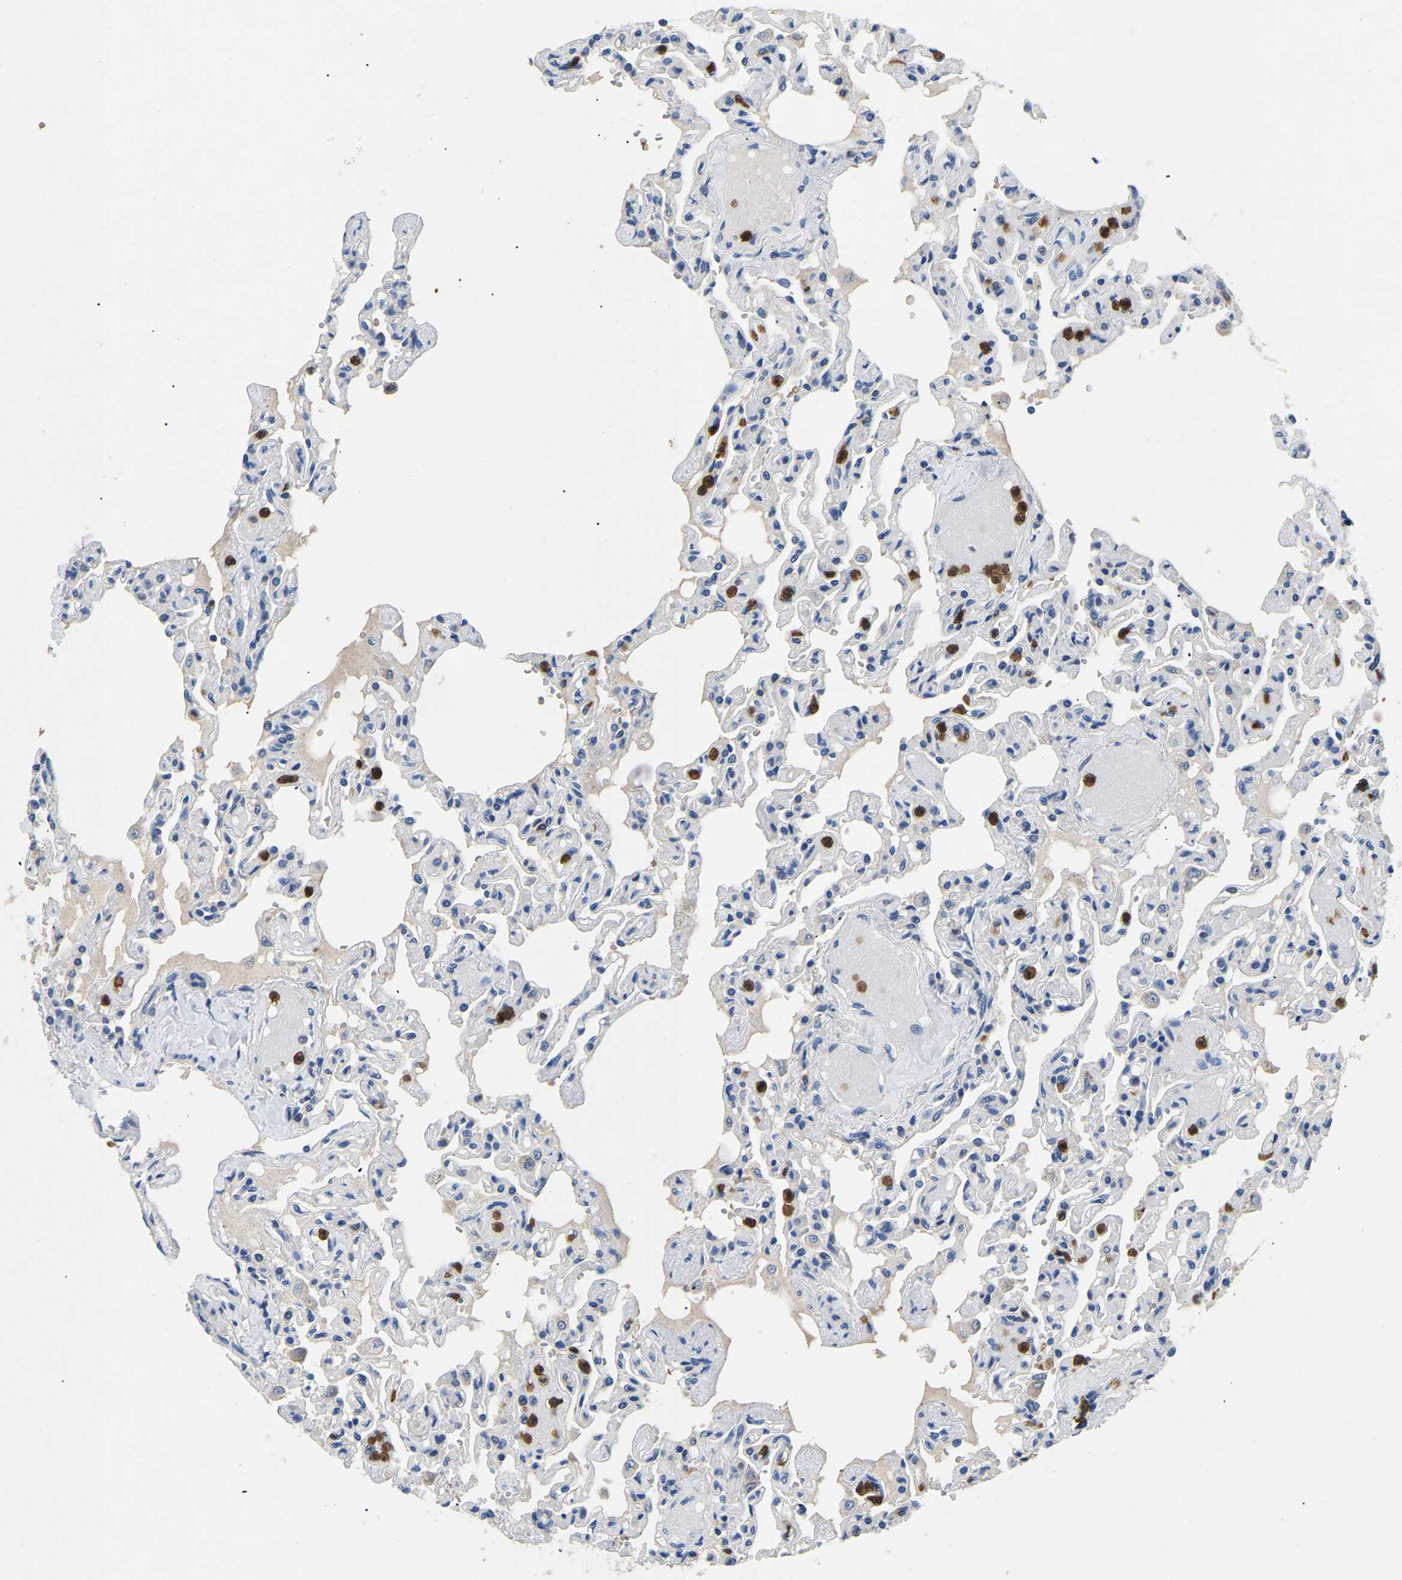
{"staining": {"intensity": "moderate", "quantity": "<25%", "location": "cytoplasmic/membranous"}, "tissue": "lung", "cell_type": "Alveolar cells", "image_type": "normal", "snomed": [{"axis": "morphology", "description": "Normal tissue, NOS"}, {"axis": "topography", "description": "Lung"}], "caption": "Lung stained with DAB IHC demonstrates low levels of moderate cytoplasmic/membranous staining in approximately <25% of alveolar cells.", "gene": "TOR1B", "patient": {"sex": "male", "age": 21}}